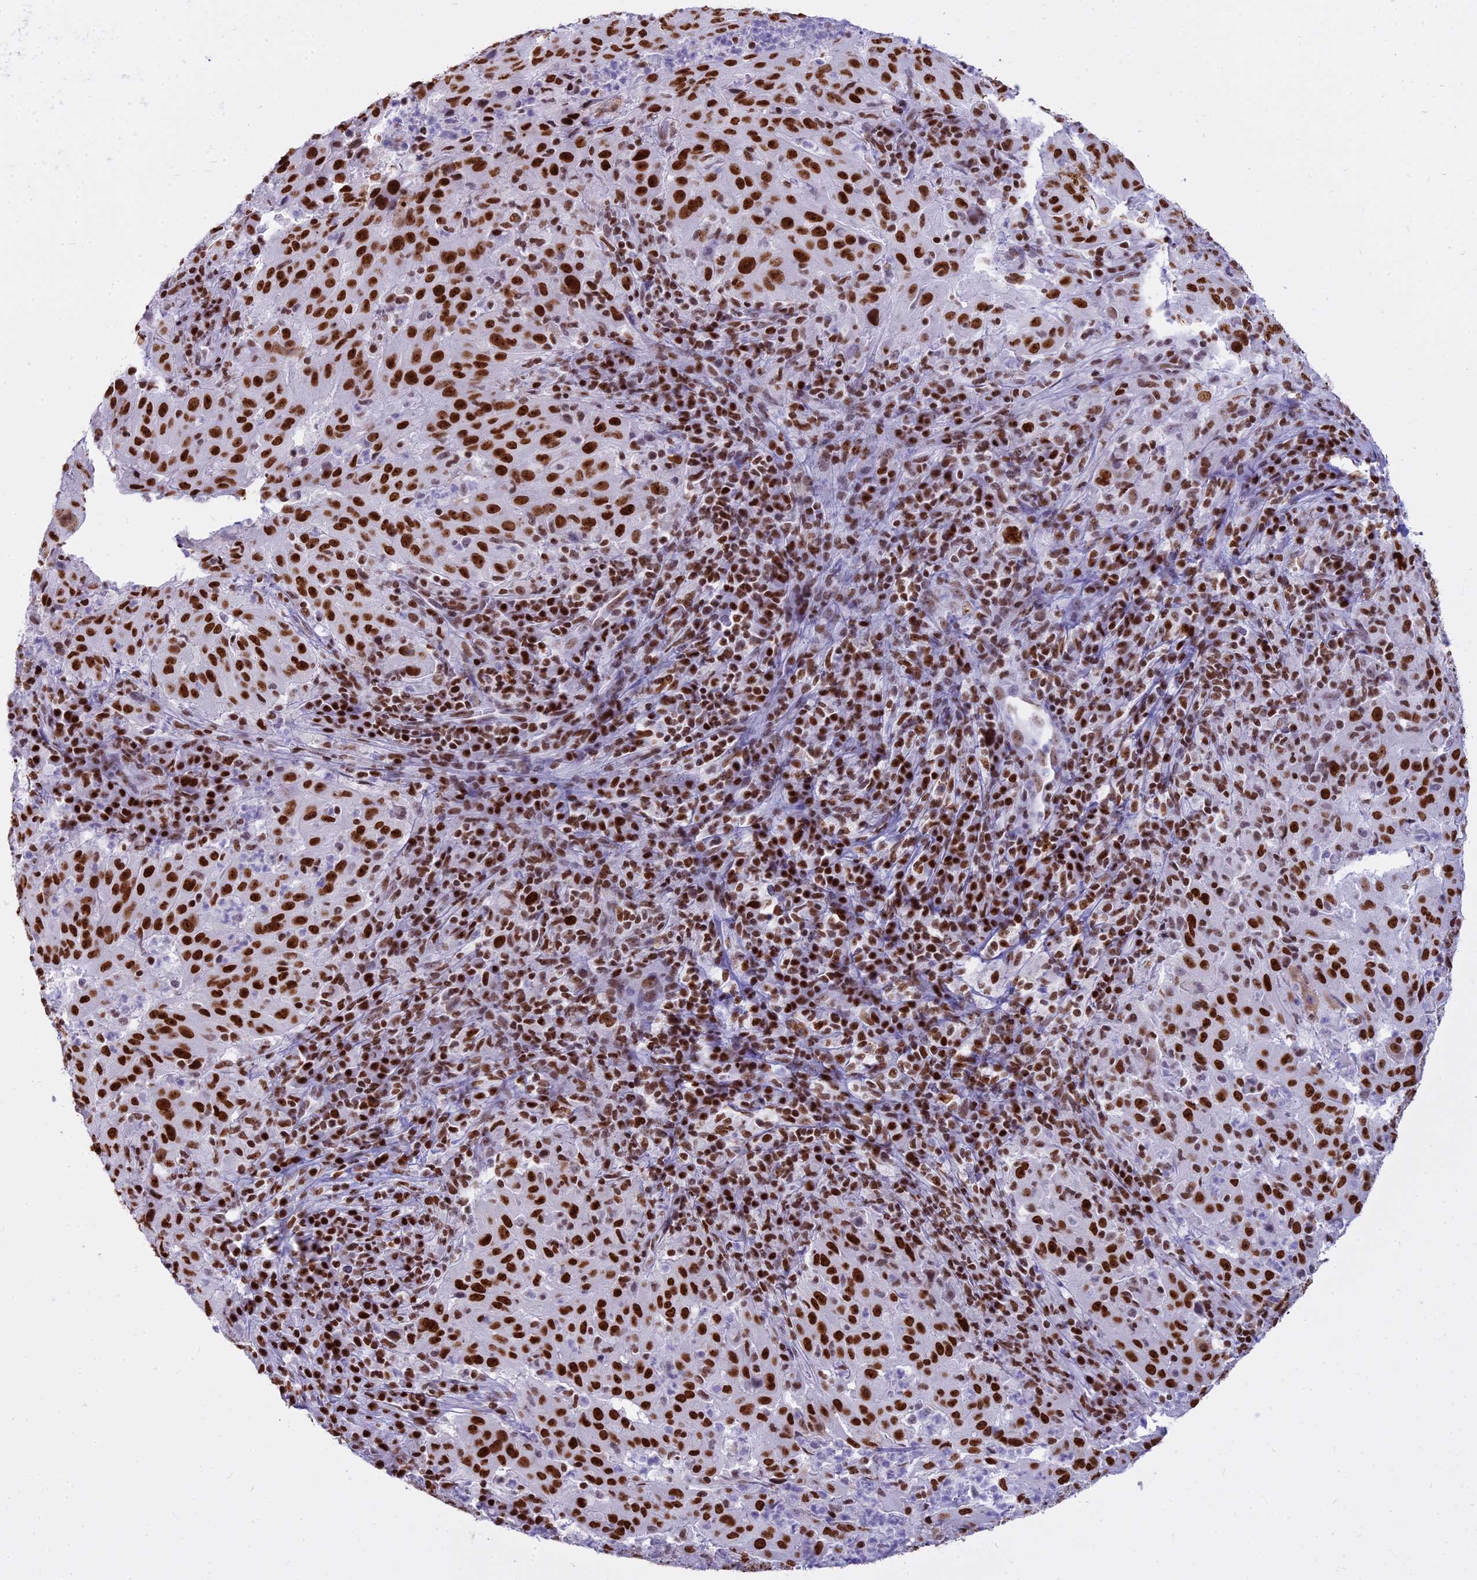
{"staining": {"intensity": "strong", "quantity": ">75%", "location": "nuclear"}, "tissue": "pancreatic cancer", "cell_type": "Tumor cells", "image_type": "cancer", "snomed": [{"axis": "morphology", "description": "Adenocarcinoma, NOS"}, {"axis": "topography", "description": "Pancreas"}], "caption": "Adenocarcinoma (pancreatic) stained for a protein (brown) shows strong nuclear positive positivity in approximately >75% of tumor cells.", "gene": "PARP1", "patient": {"sex": "male", "age": 63}}